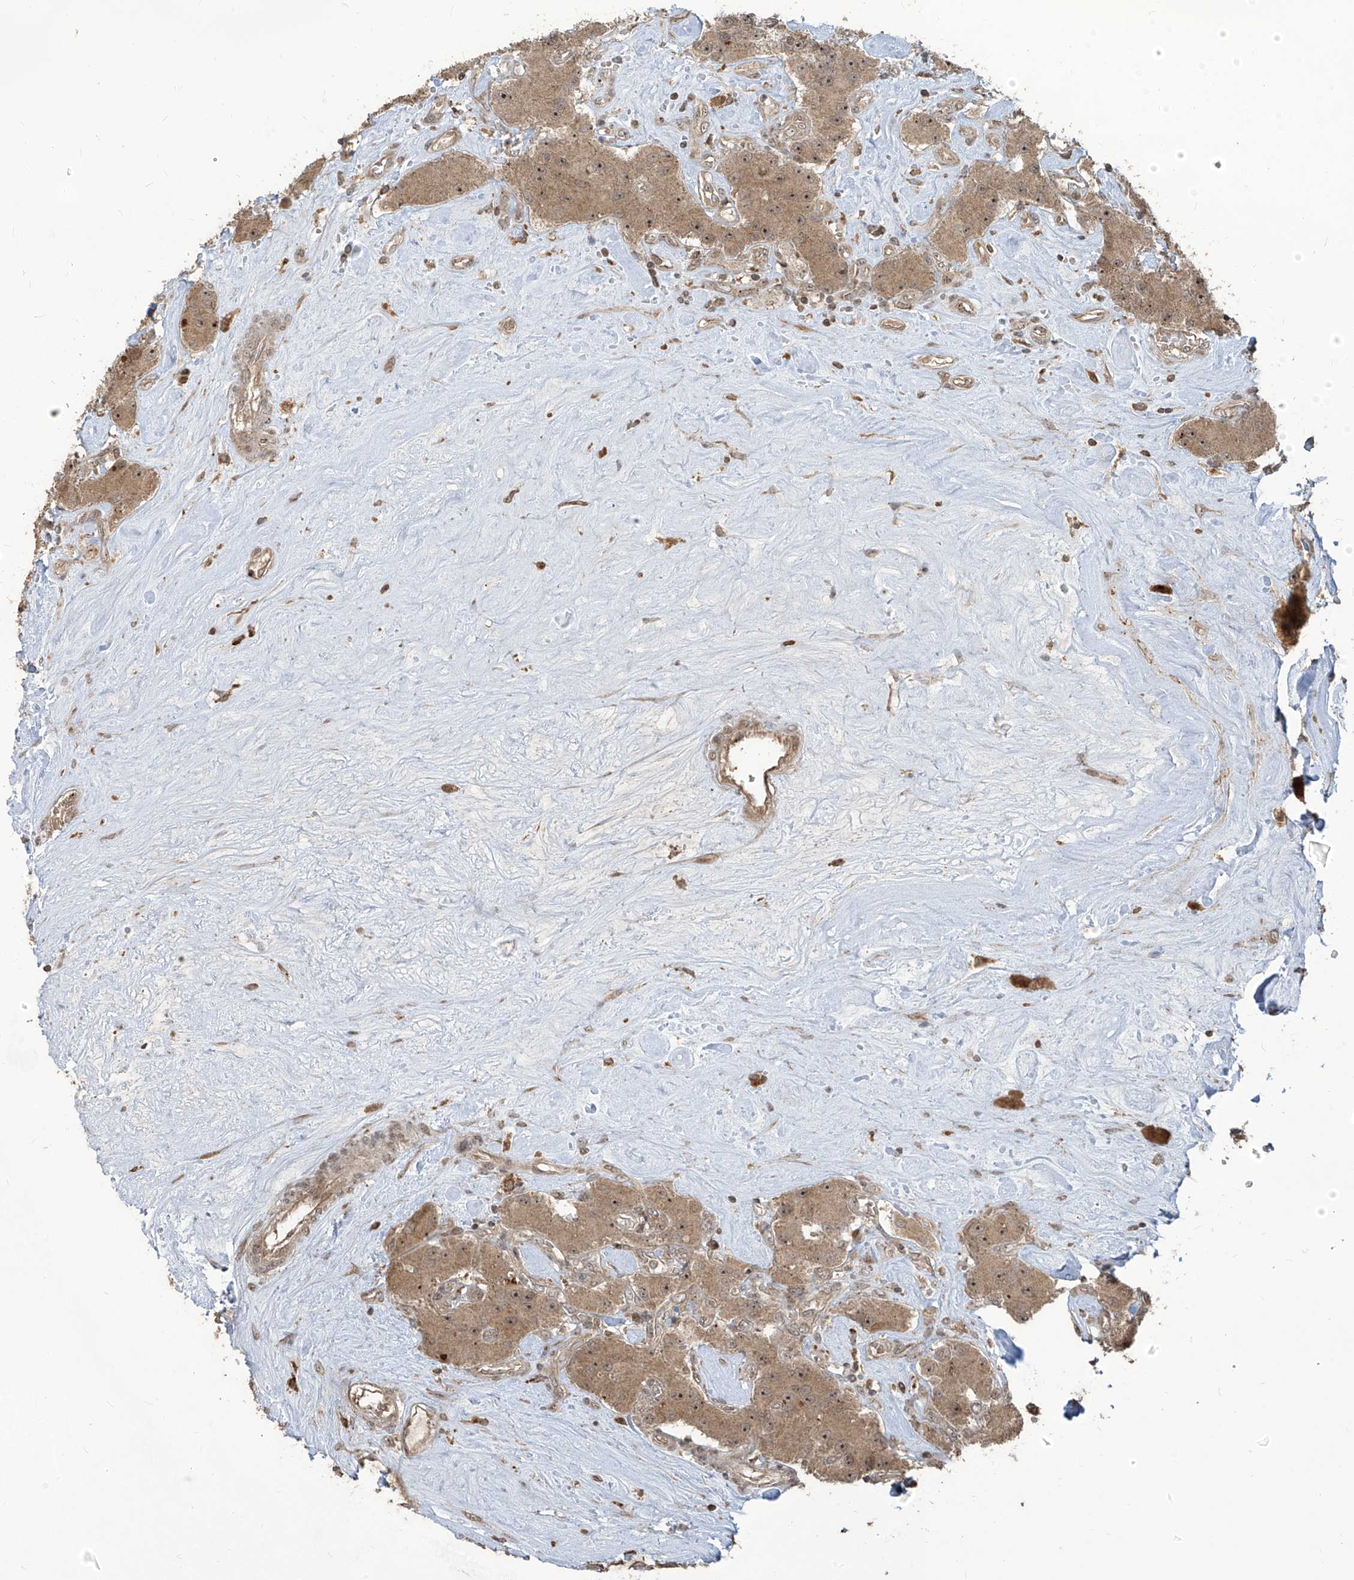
{"staining": {"intensity": "moderate", "quantity": ">75%", "location": "cytoplasmic/membranous,nuclear"}, "tissue": "carcinoid", "cell_type": "Tumor cells", "image_type": "cancer", "snomed": [{"axis": "morphology", "description": "Carcinoid, malignant, NOS"}, {"axis": "topography", "description": "Pancreas"}], "caption": "Carcinoid (malignant) stained with immunohistochemistry reveals moderate cytoplasmic/membranous and nuclear staining in about >75% of tumor cells.", "gene": "CARF", "patient": {"sex": "male", "age": 41}}